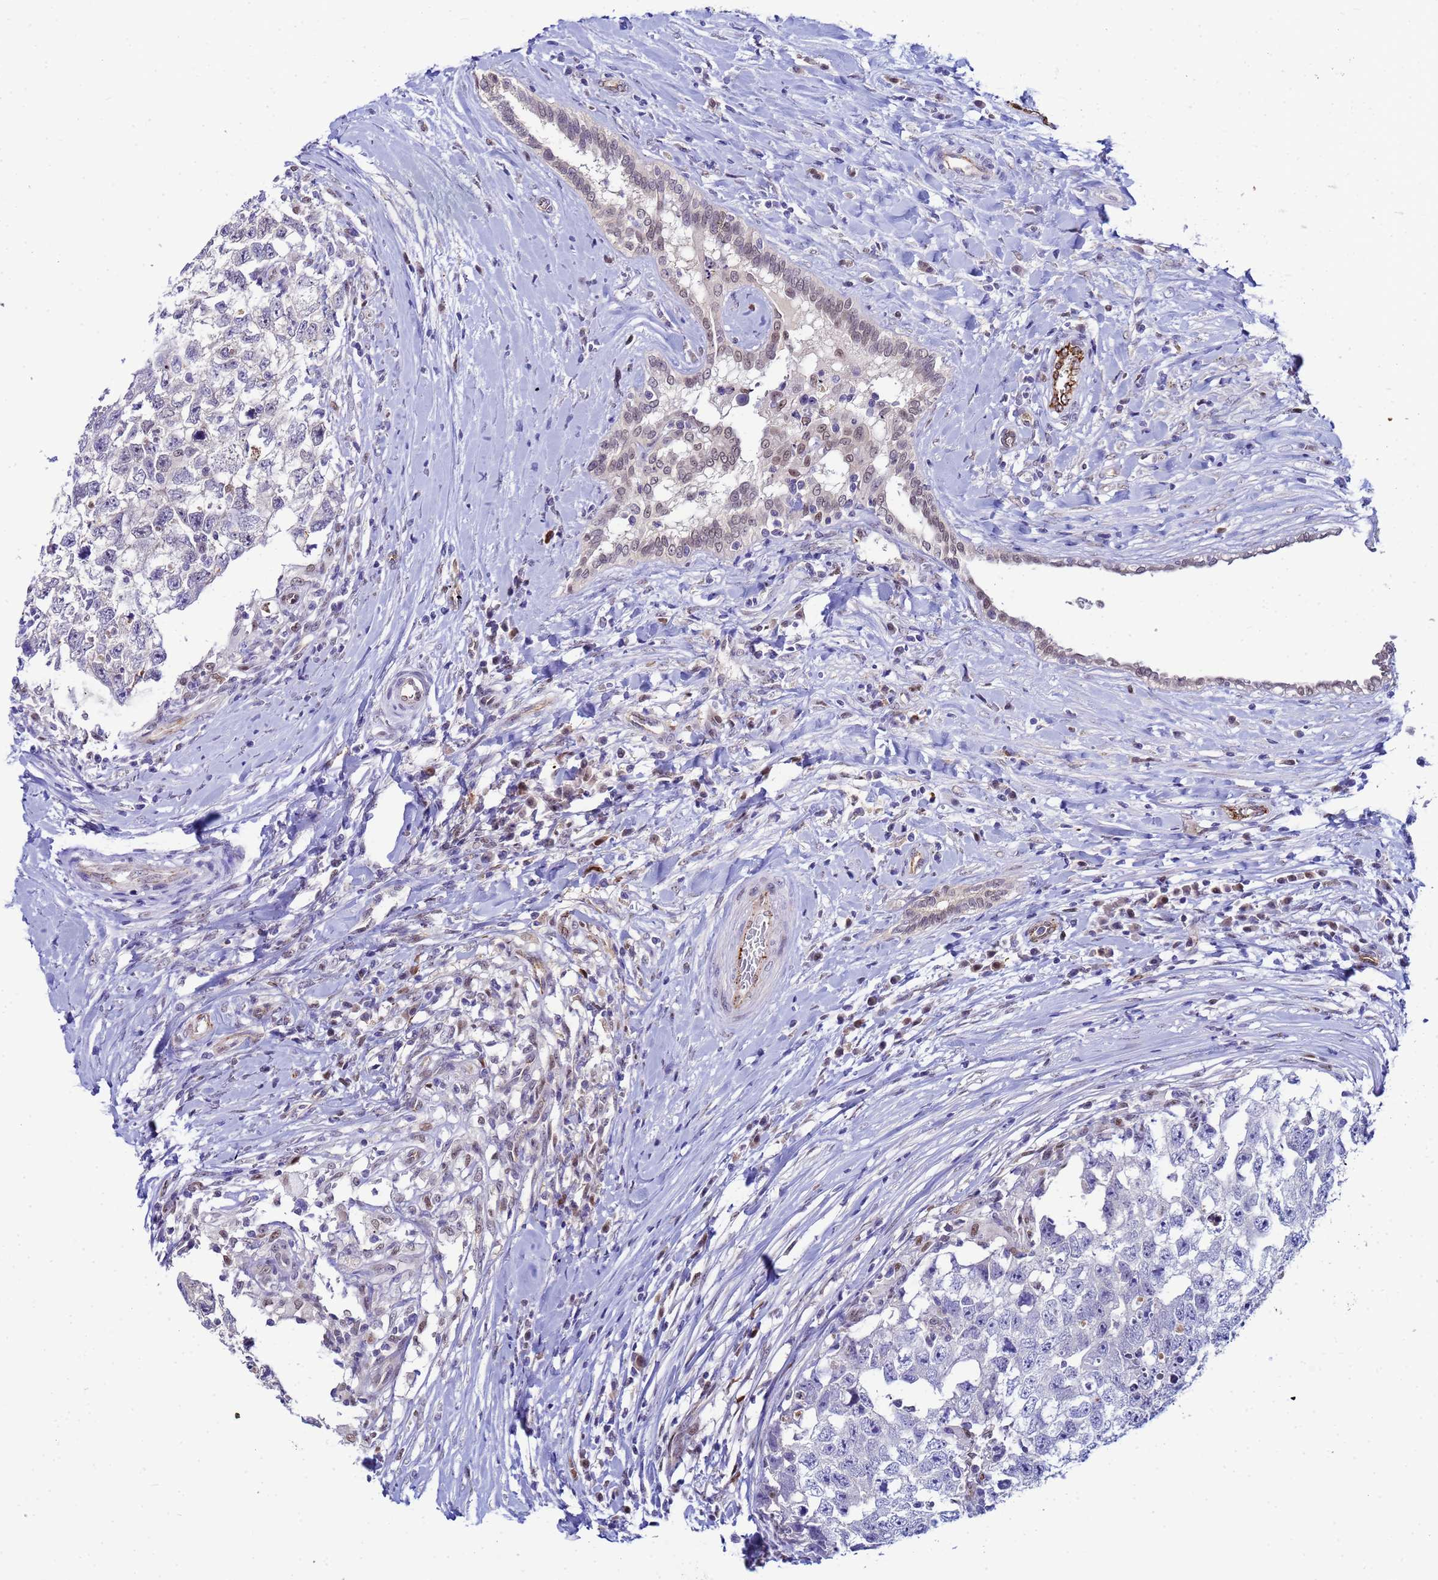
{"staining": {"intensity": "negative", "quantity": "none", "location": "none"}, "tissue": "testis cancer", "cell_type": "Tumor cells", "image_type": "cancer", "snomed": [{"axis": "morphology", "description": "Seminoma, NOS"}, {"axis": "morphology", "description": "Carcinoma, Embryonal, NOS"}, {"axis": "topography", "description": "Testis"}], "caption": "Immunohistochemistry image of testis seminoma stained for a protein (brown), which demonstrates no staining in tumor cells. (Brightfield microscopy of DAB immunohistochemistry (IHC) at high magnification).", "gene": "SLC25A37", "patient": {"sex": "male", "age": 29}}